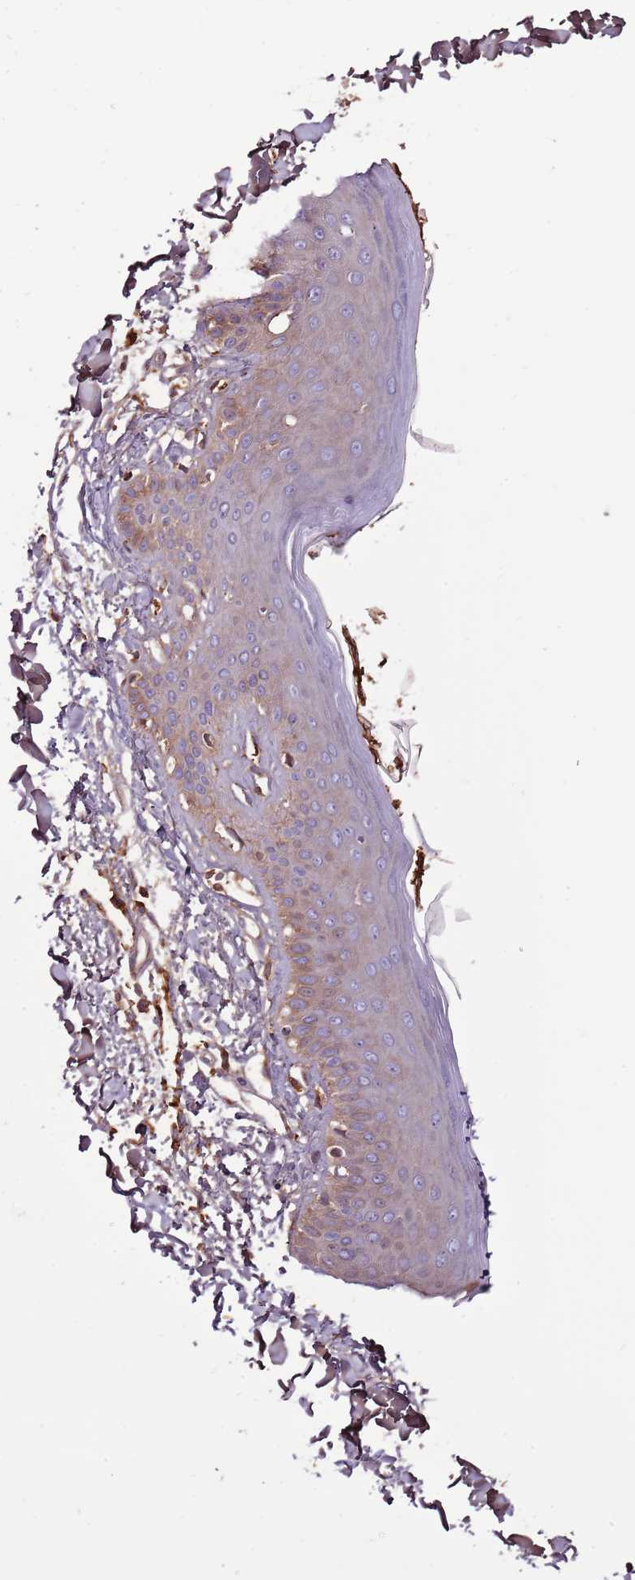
{"staining": {"intensity": "moderate", "quantity": "<25%", "location": "cytoplasmic/membranous"}, "tissue": "skin", "cell_type": "Fibroblasts", "image_type": "normal", "snomed": [{"axis": "morphology", "description": "Normal tissue, NOS"}, {"axis": "topography", "description": "Skin"}], "caption": "The immunohistochemical stain highlights moderate cytoplasmic/membranous staining in fibroblasts of unremarkable skin. Using DAB (brown) and hematoxylin (blue) stains, captured at high magnification using brightfield microscopy.", "gene": "DENR", "patient": {"sex": "male", "age": 52}}